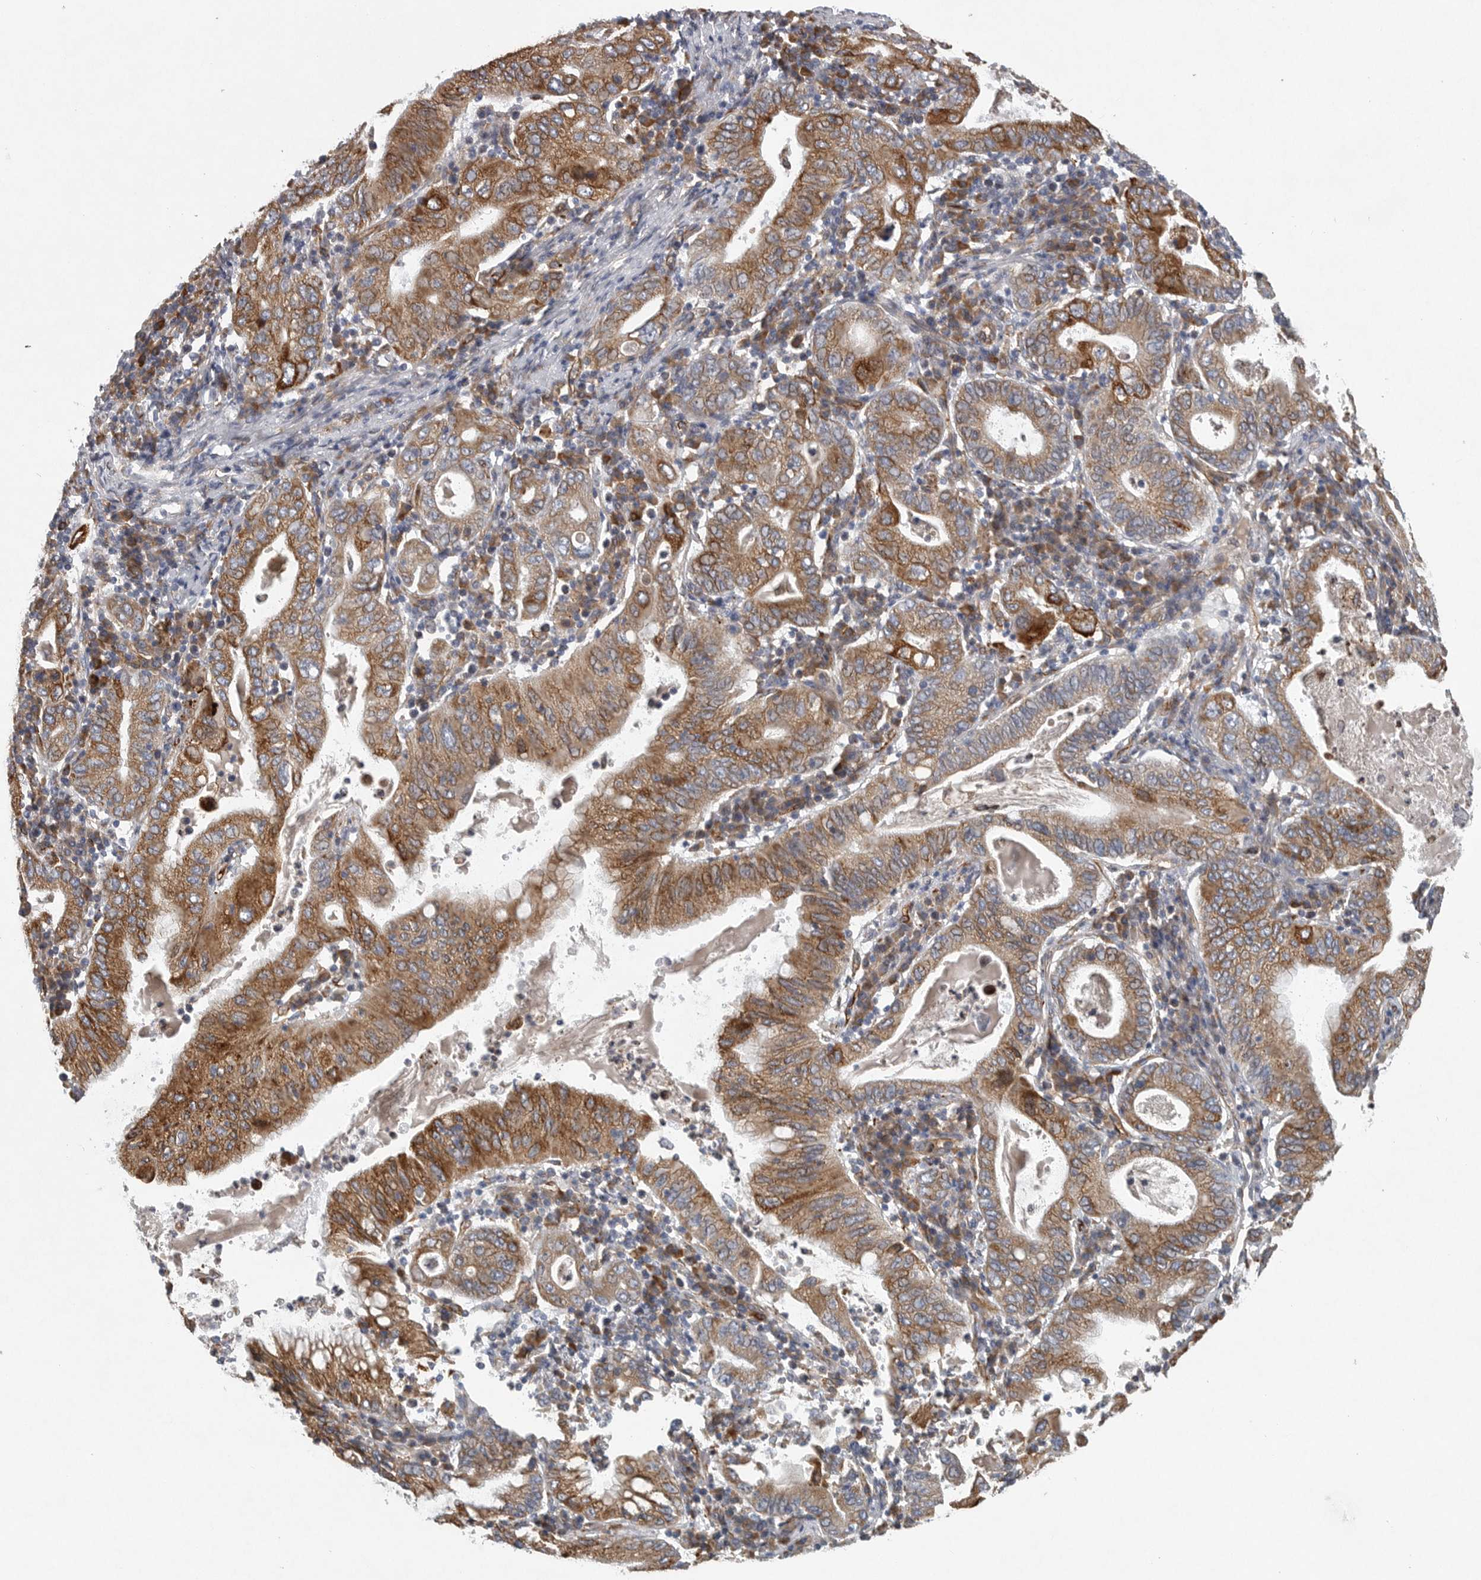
{"staining": {"intensity": "moderate", "quantity": ">75%", "location": "cytoplasmic/membranous"}, "tissue": "stomach cancer", "cell_type": "Tumor cells", "image_type": "cancer", "snomed": [{"axis": "morphology", "description": "Normal tissue, NOS"}, {"axis": "morphology", "description": "Adenocarcinoma, NOS"}, {"axis": "topography", "description": "Esophagus"}, {"axis": "topography", "description": "Stomach, upper"}, {"axis": "topography", "description": "Peripheral nerve tissue"}], "caption": "Protein staining of stomach adenocarcinoma tissue demonstrates moderate cytoplasmic/membranous positivity in approximately >75% of tumor cells.", "gene": "MINPP1", "patient": {"sex": "male", "age": 62}}